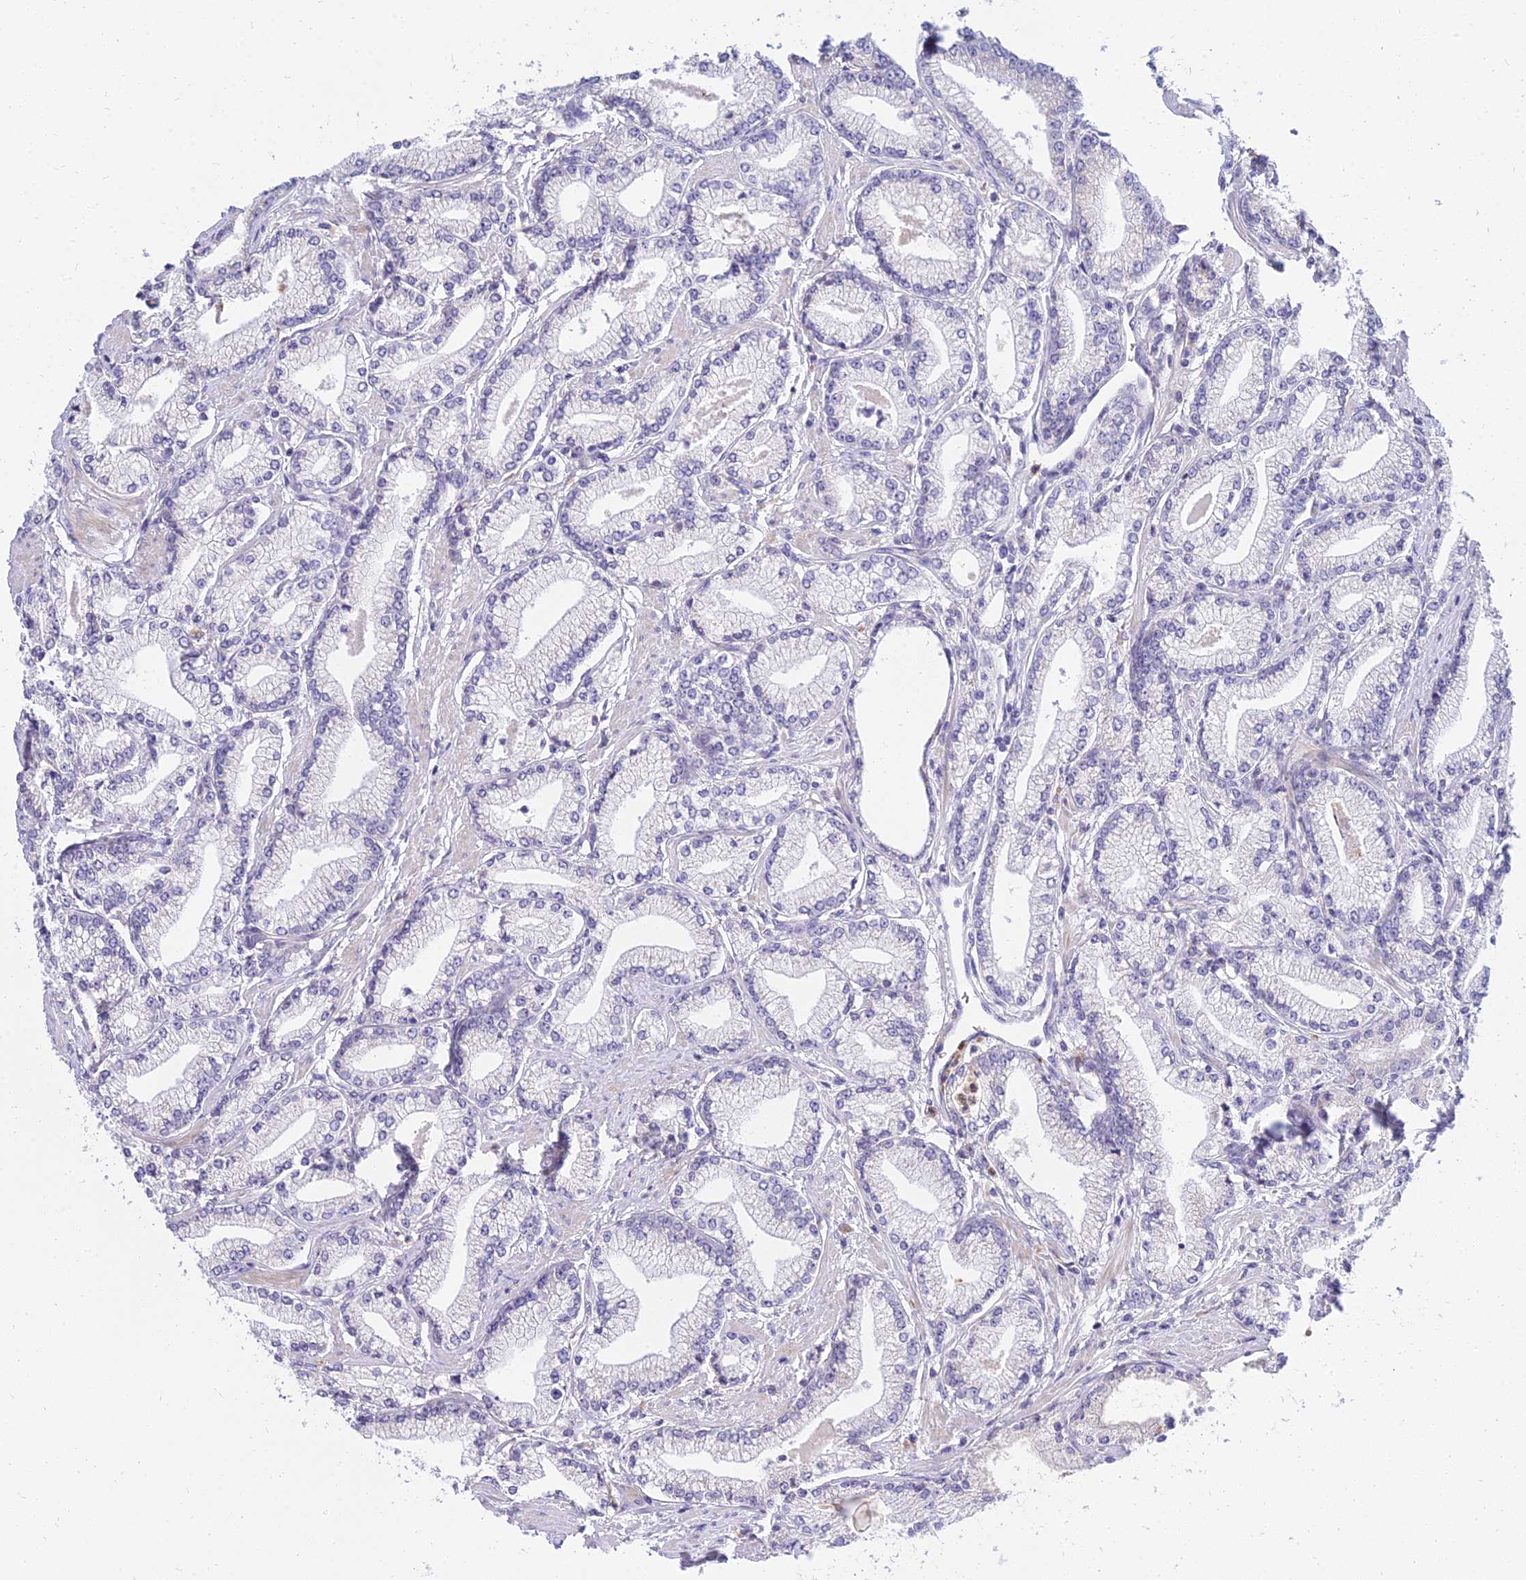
{"staining": {"intensity": "negative", "quantity": "none", "location": "none"}, "tissue": "prostate cancer", "cell_type": "Tumor cells", "image_type": "cancer", "snomed": [{"axis": "morphology", "description": "Adenocarcinoma, High grade"}, {"axis": "topography", "description": "Prostate"}], "caption": "Prostate cancer (adenocarcinoma (high-grade)) stained for a protein using immunohistochemistry (IHC) exhibits no expression tumor cells.", "gene": "VWC2L", "patient": {"sex": "male", "age": 67}}